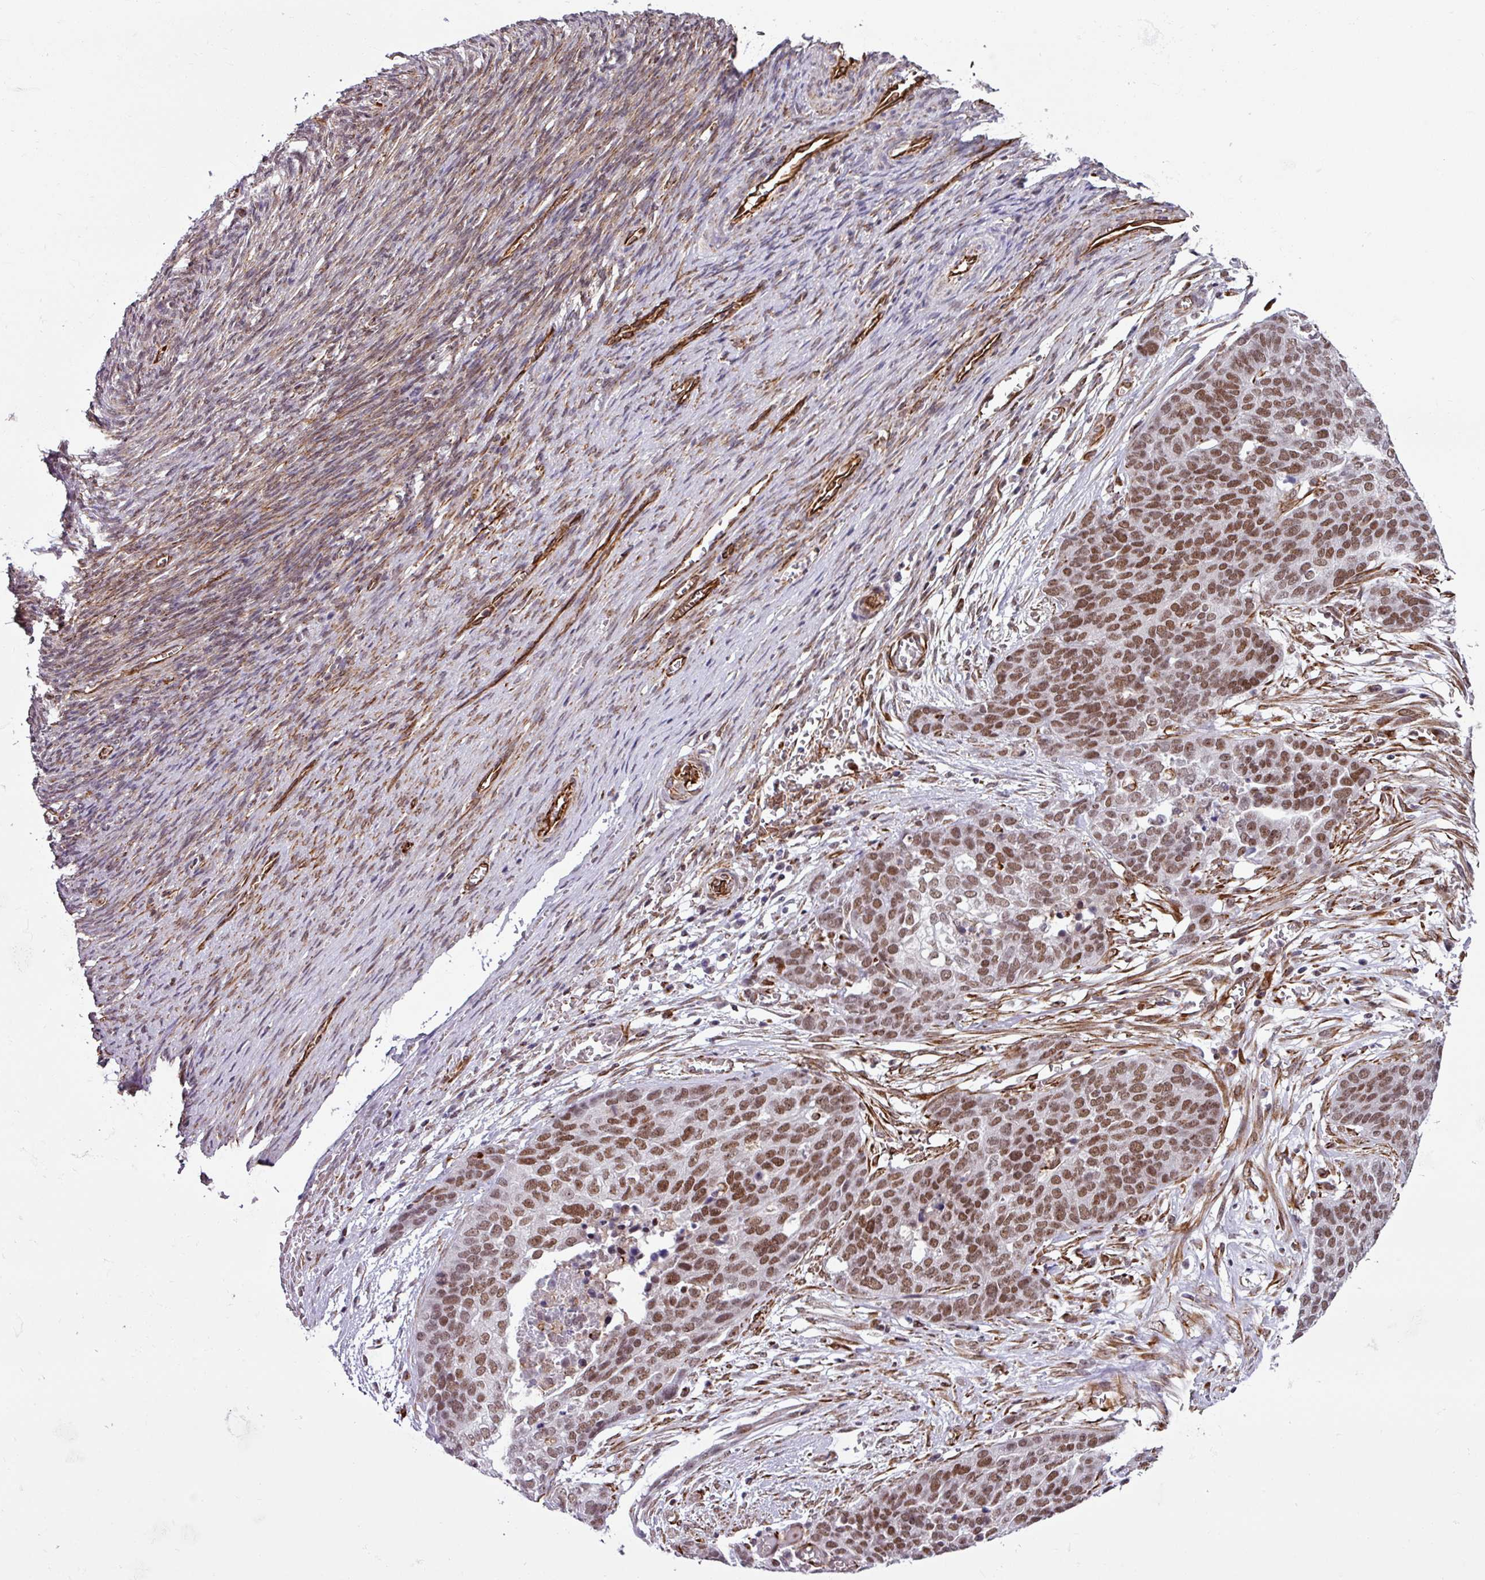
{"staining": {"intensity": "moderate", "quantity": ">75%", "location": "nuclear"}, "tissue": "ovarian cancer", "cell_type": "Tumor cells", "image_type": "cancer", "snomed": [{"axis": "morphology", "description": "Cystadenocarcinoma, serous, NOS"}, {"axis": "topography", "description": "Ovary"}], "caption": "Immunohistochemistry (IHC) photomicrograph of ovarian serous cystadenocarcinoma stained for a protein (brown), which shows medium levels of moderate nuclear expression in approximately >75% of tumor cells.", "gene": "CHD3", "patient": {"sex": "female", "age": 44}}